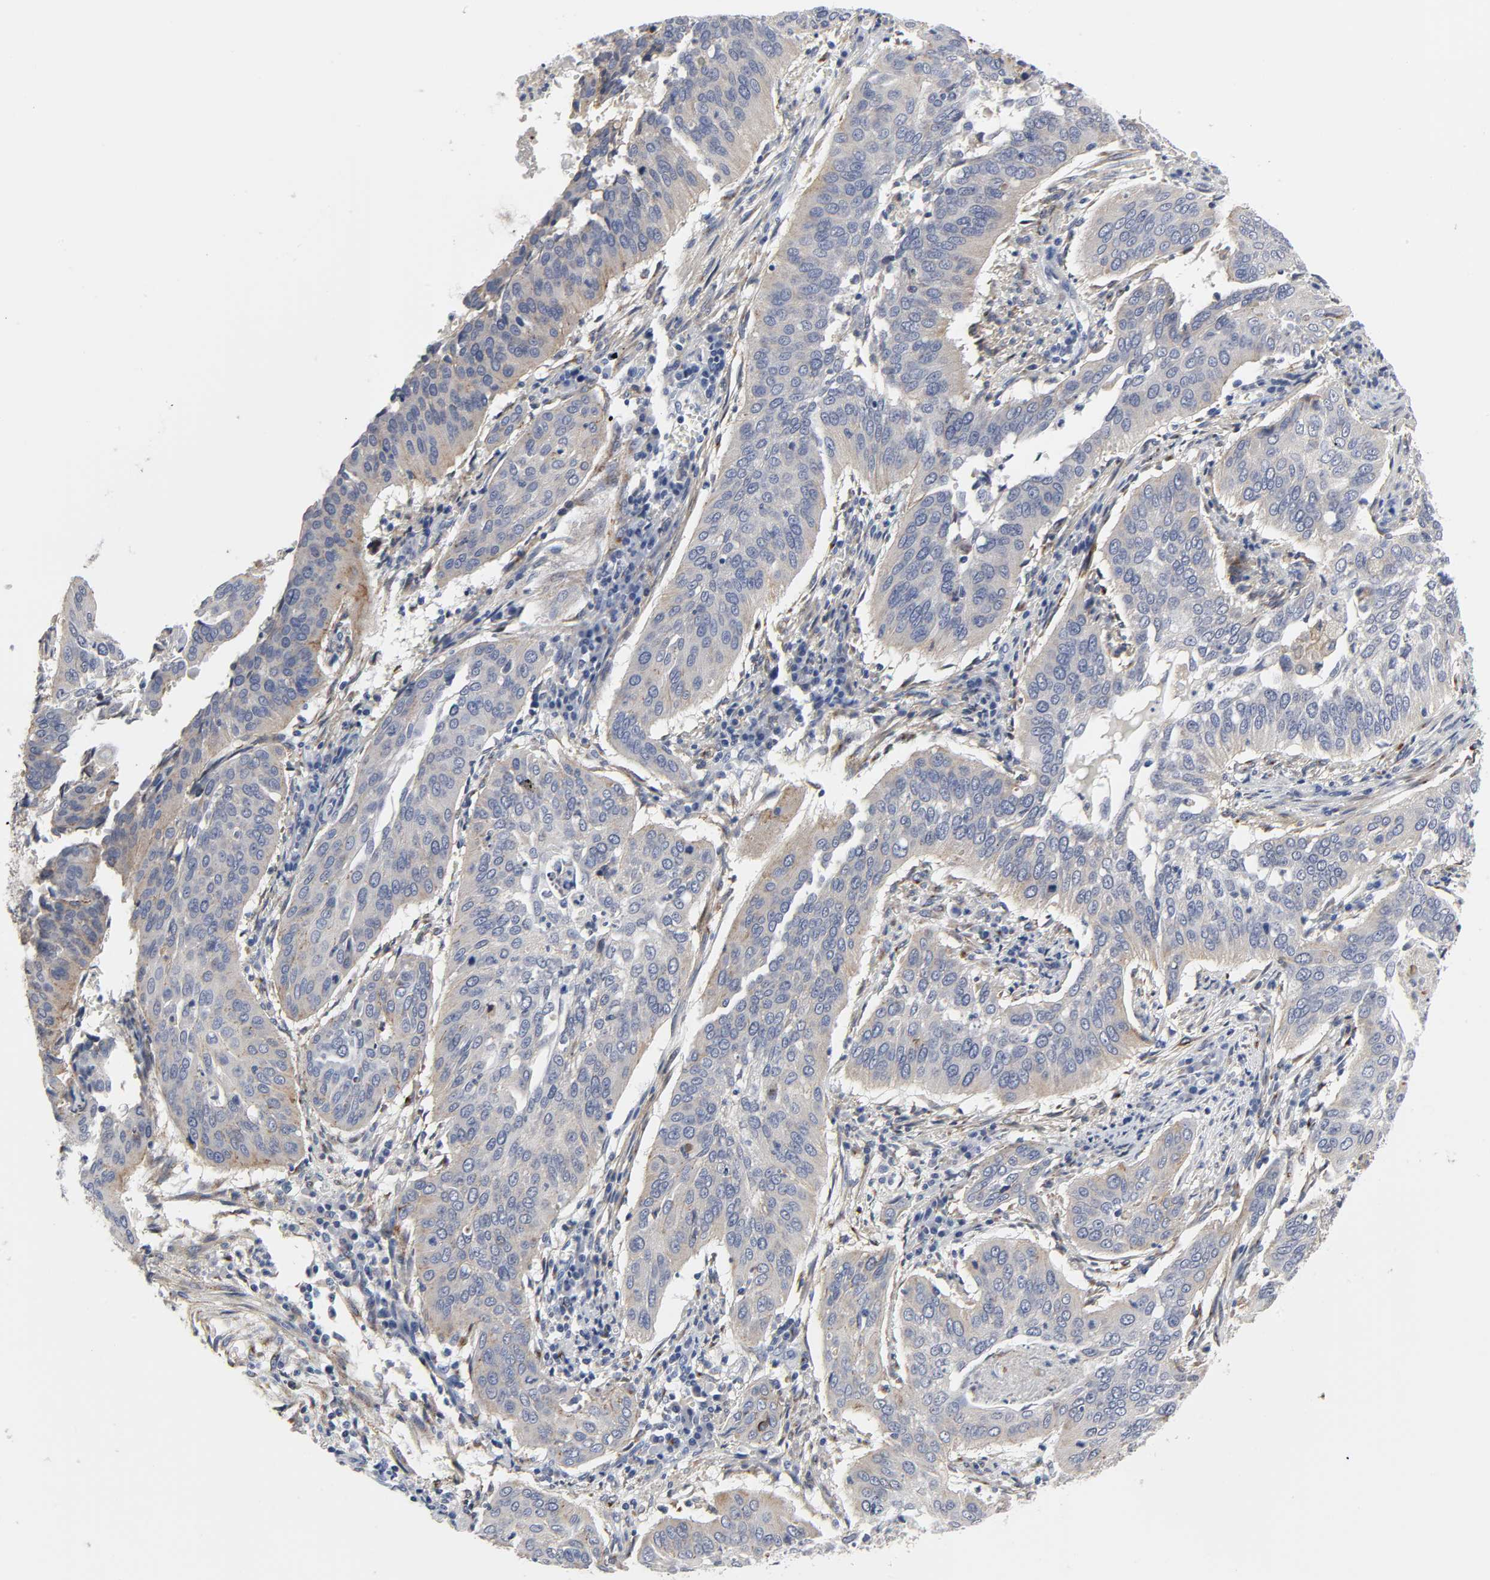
{"staining": {"intensity": "weak", "quantity": "<25%", "location": "cytoplasmic/membranous"}, "tissue": "cervical cancer", "cell_type": "Tumor cells", "image_type": "cancer", "snomed": [{"axis": "morphology", "description": "Squamous cell carcinoma, NOS"}, {"axis": "topography", "description": "Cervix"}], "caption": "Tumor cells are negative for brown protein staining in squamous cell carcinoma (cervical).", "gene": "LRP1", "patient": {"sex": "female", "age": 39}}